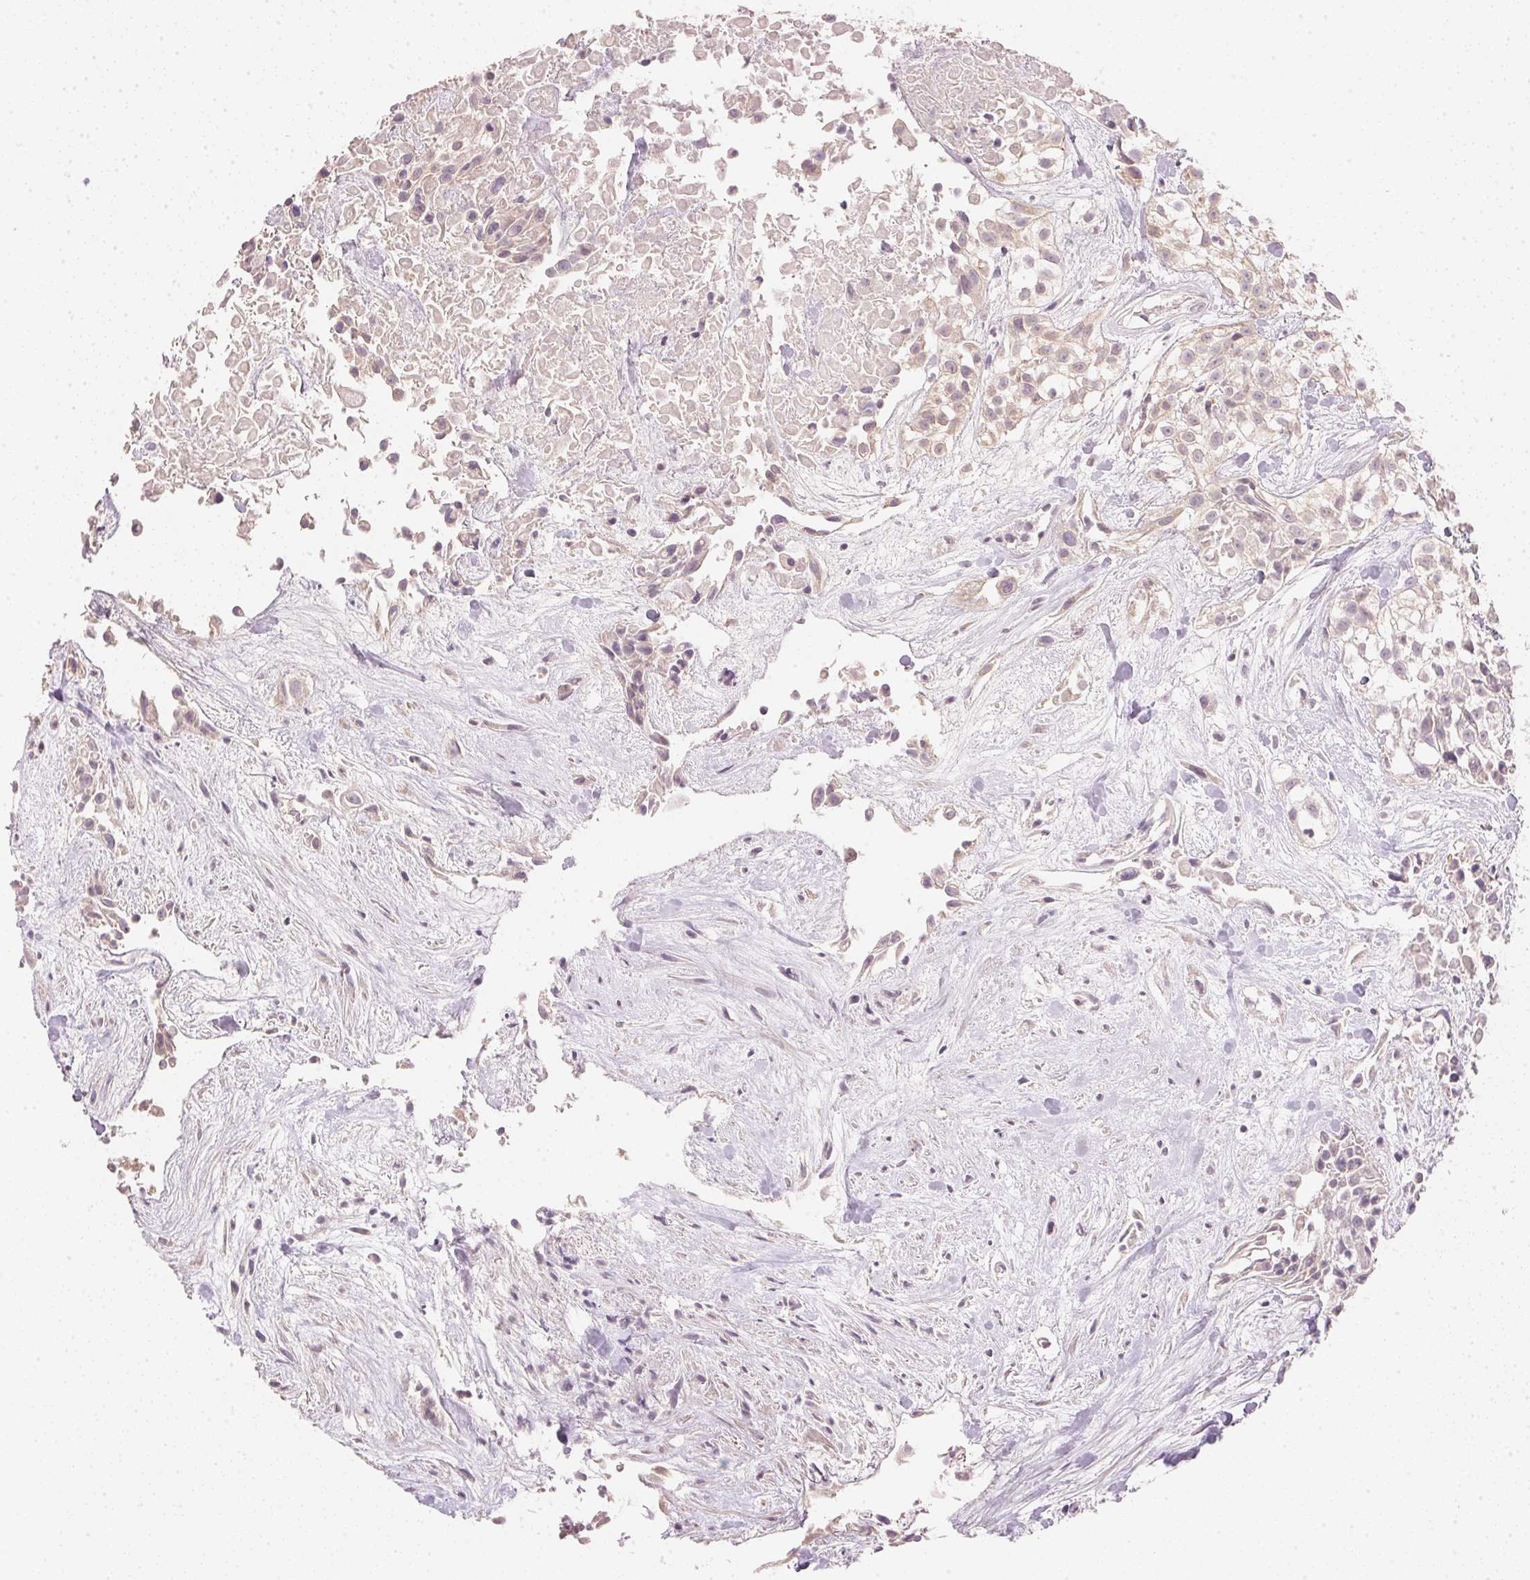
{"staining": {"intensity": "negative", "quantity": "none", "location": "none"}, "tissue": "urothelial cancer", "cell_type": "Tumor cells", "image_type": "cancer", "snomed": [{"axis": "morphology", "description": "Urothelial carcinoma, High grade"}, {"axis": "topography", "description": "Urinary bladder"}], "caption": "Protein analysis of urothelial cancer displays no significant positivity in tumor cells.", "gene": "DHCR24", "patient": {"sex": "male", "age": 56}}